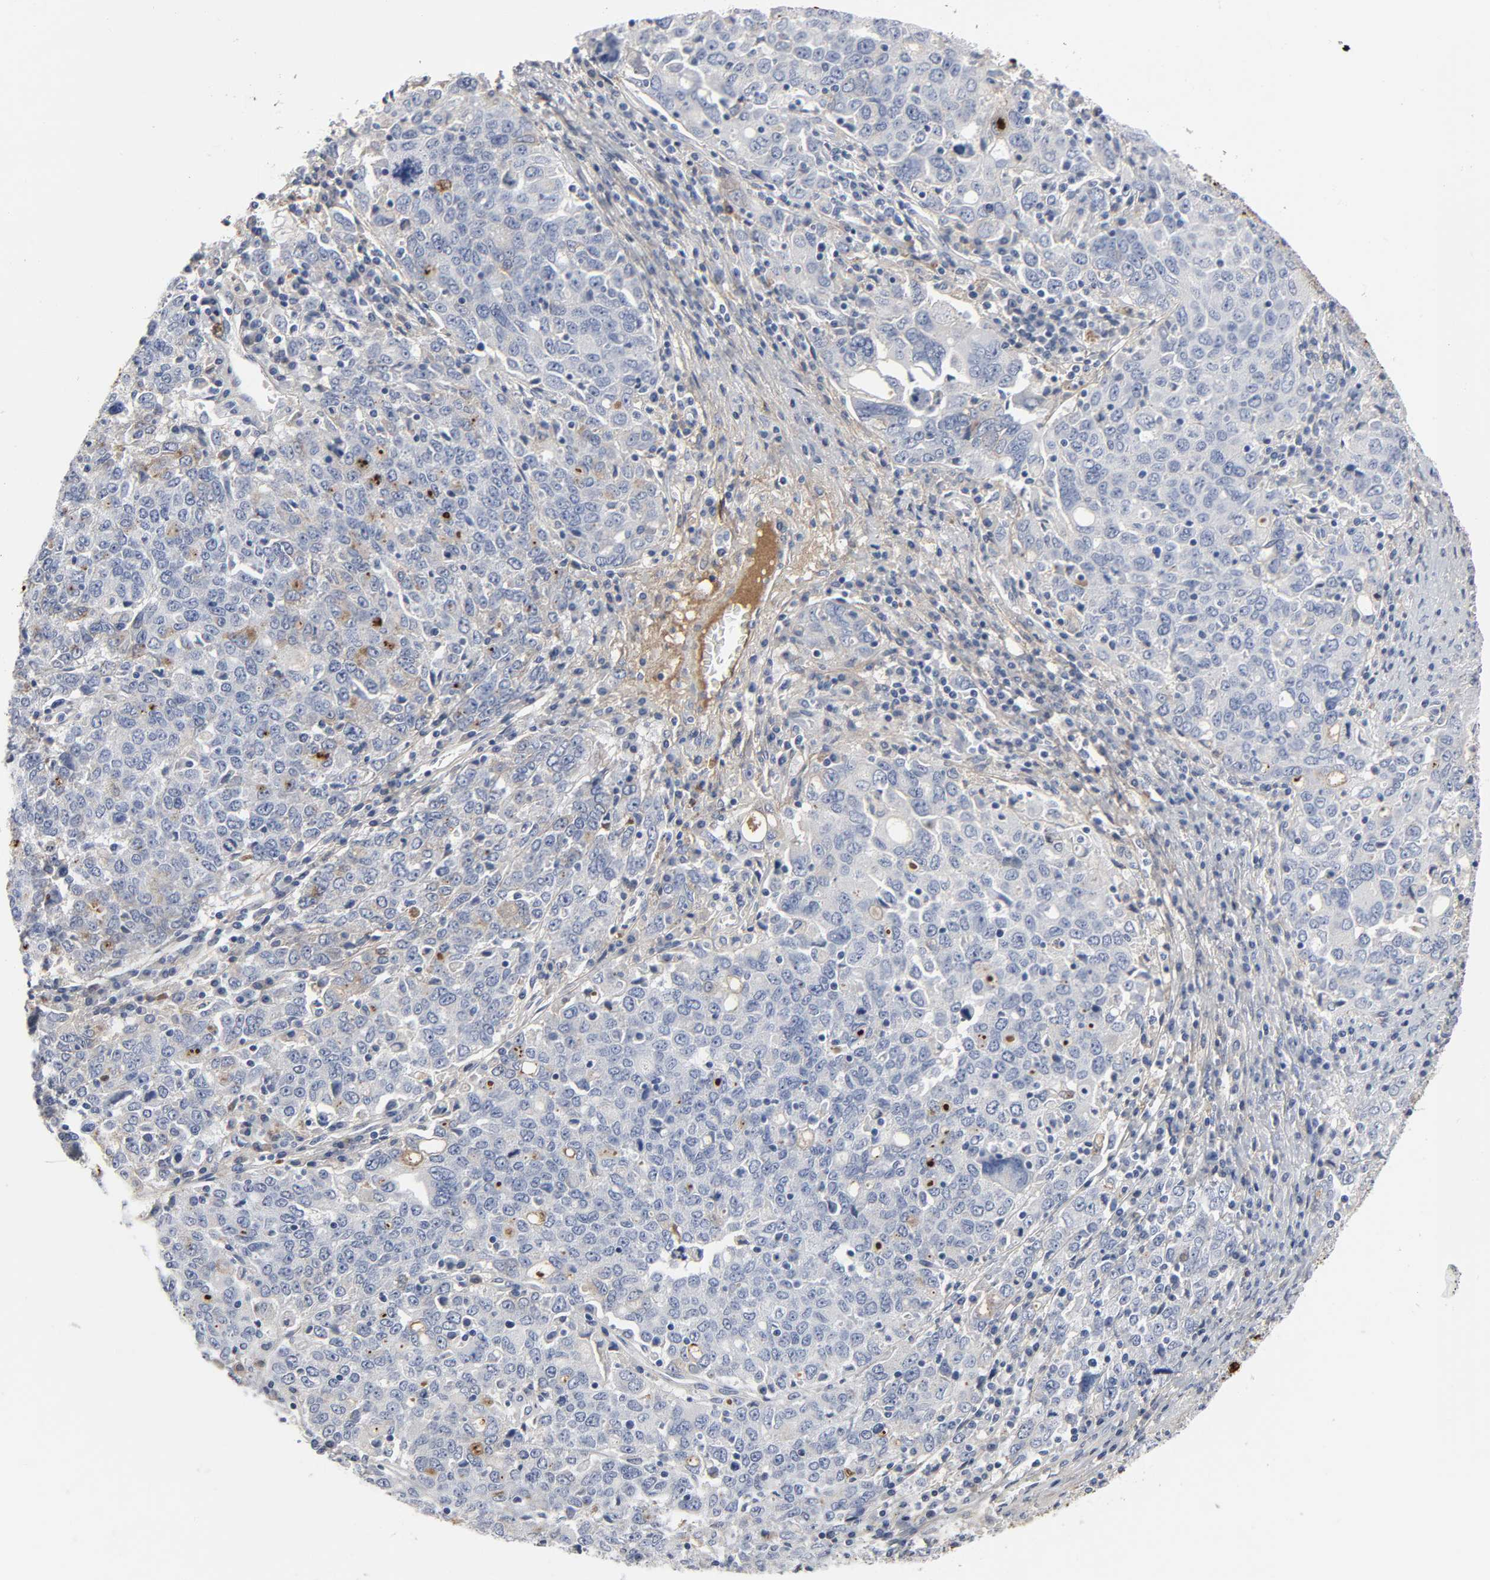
{"staining": {"intensity": "negative", "quantity": "none", "location": "none"}, "tissue": "ovarian cancer", "cell_type": "Tumor cells", "image_type": "cancer", "snomed": [{"axis": "morphology", "description": "Carcinoma, endometroid"}, {"axis": "topography", "description": "Ovary"}], "caption": "Tumor cells show no significant protein positivity in endometroid carcinoma (ovarian).", "gene": "FBLN1", "patient": {"sex": "female", "age": 62}}